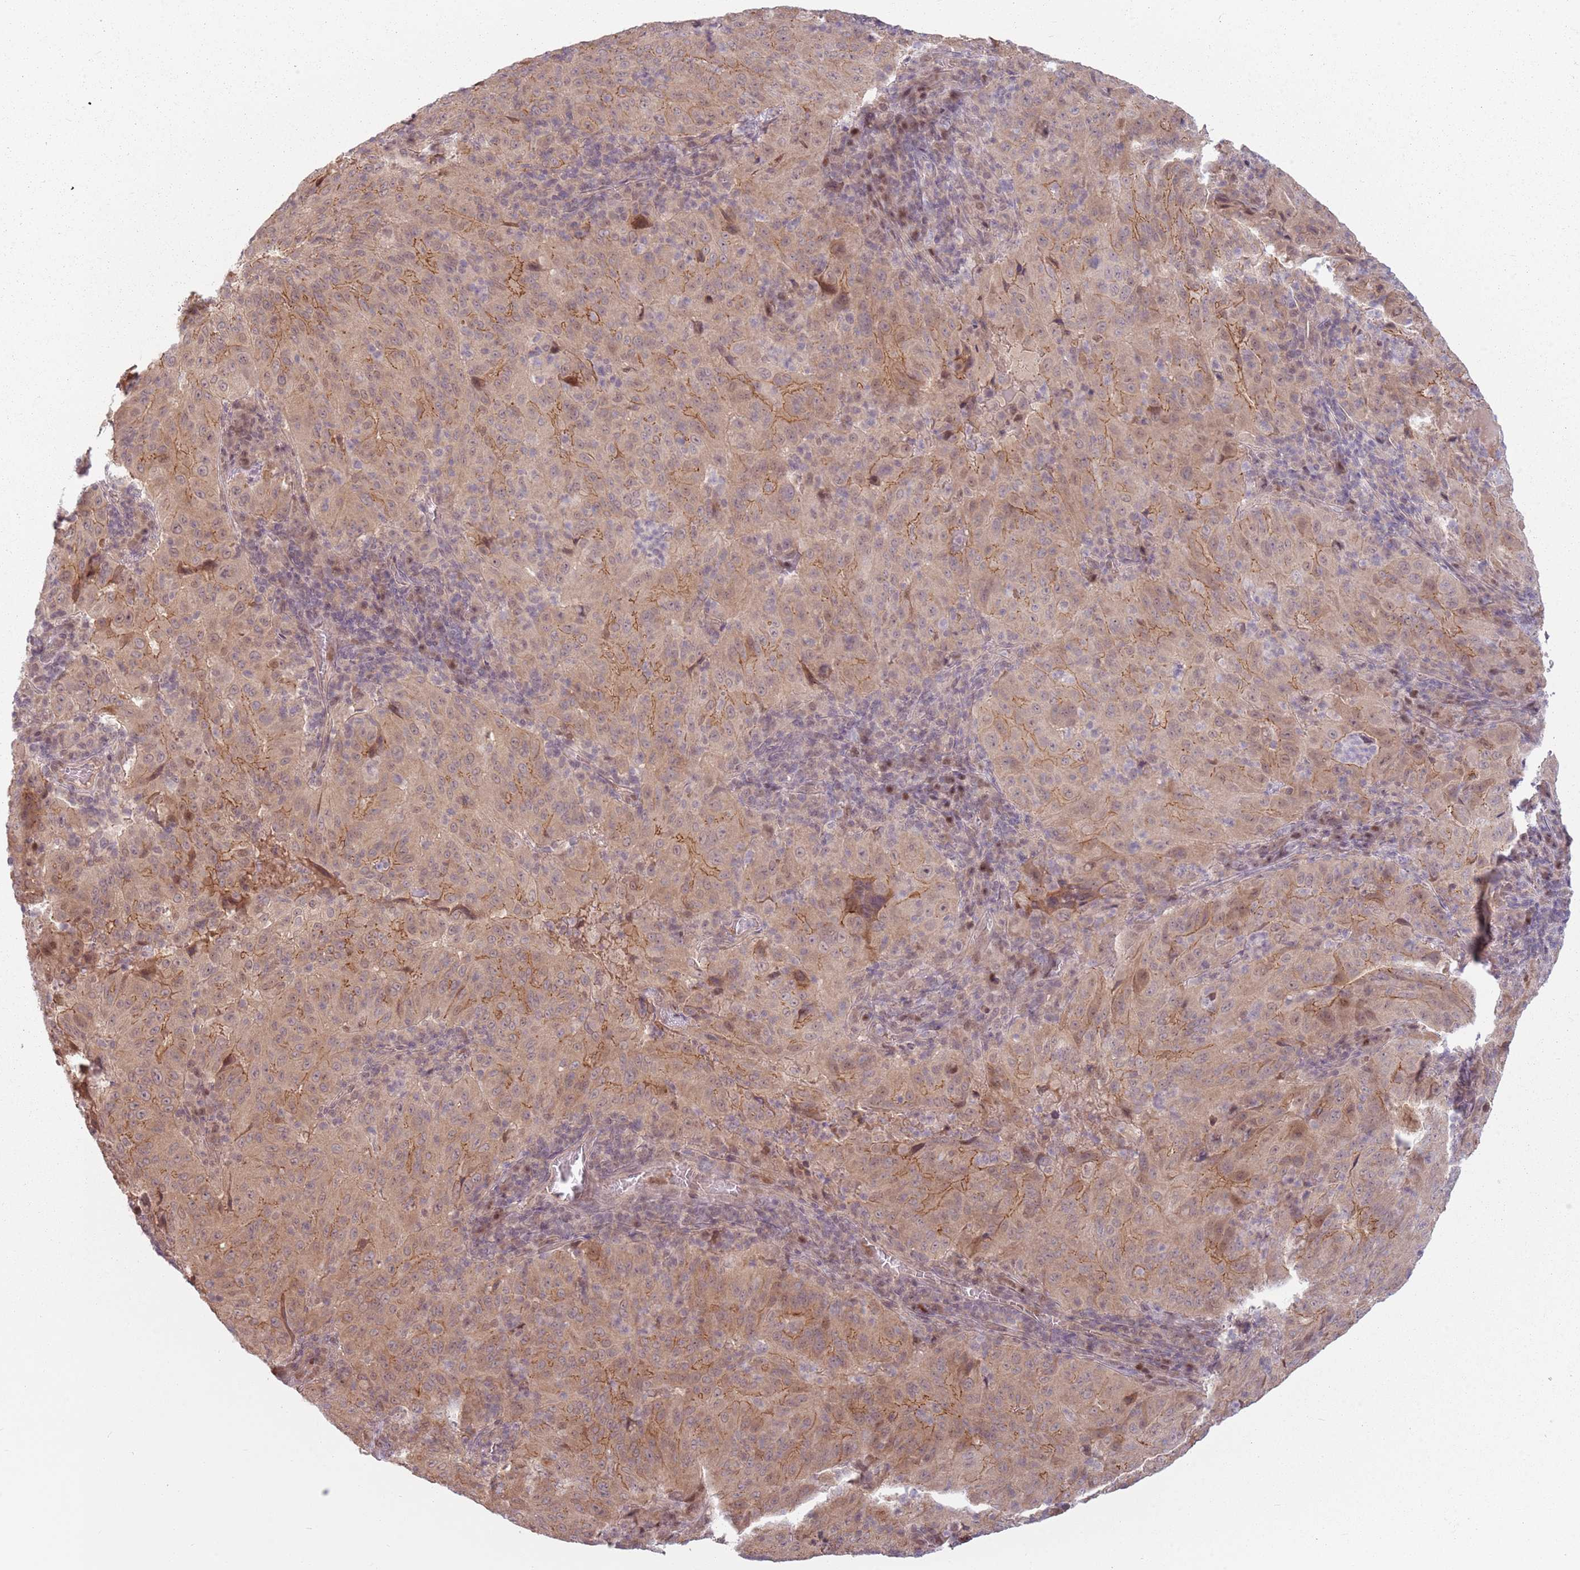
{"staining": {"intensity": "moderate", "quantity": "25%-75%", "location": "cytoplasmic/membranous"}, "tissue": "pancreatic cancer", "cell_type": "Tumor cells", "image_type": "cancer", "snomed": [{"axis": "morphology", "description": "Adenocarcinoma, NOS"}, {"axis": "topography", "description": "Pancreas"}], "caption": "Immunohistochemistry (IHC) of pancreatic cancer shows medium levels of moderate cytoplasmic/membranous expression in about 25%-75% of tumor cells. Ihc stains the protein of interest in brown and the nuclei are stained blue.", "gene": "ADGRG1", "patient": {"sex": "male", "age": 63}}